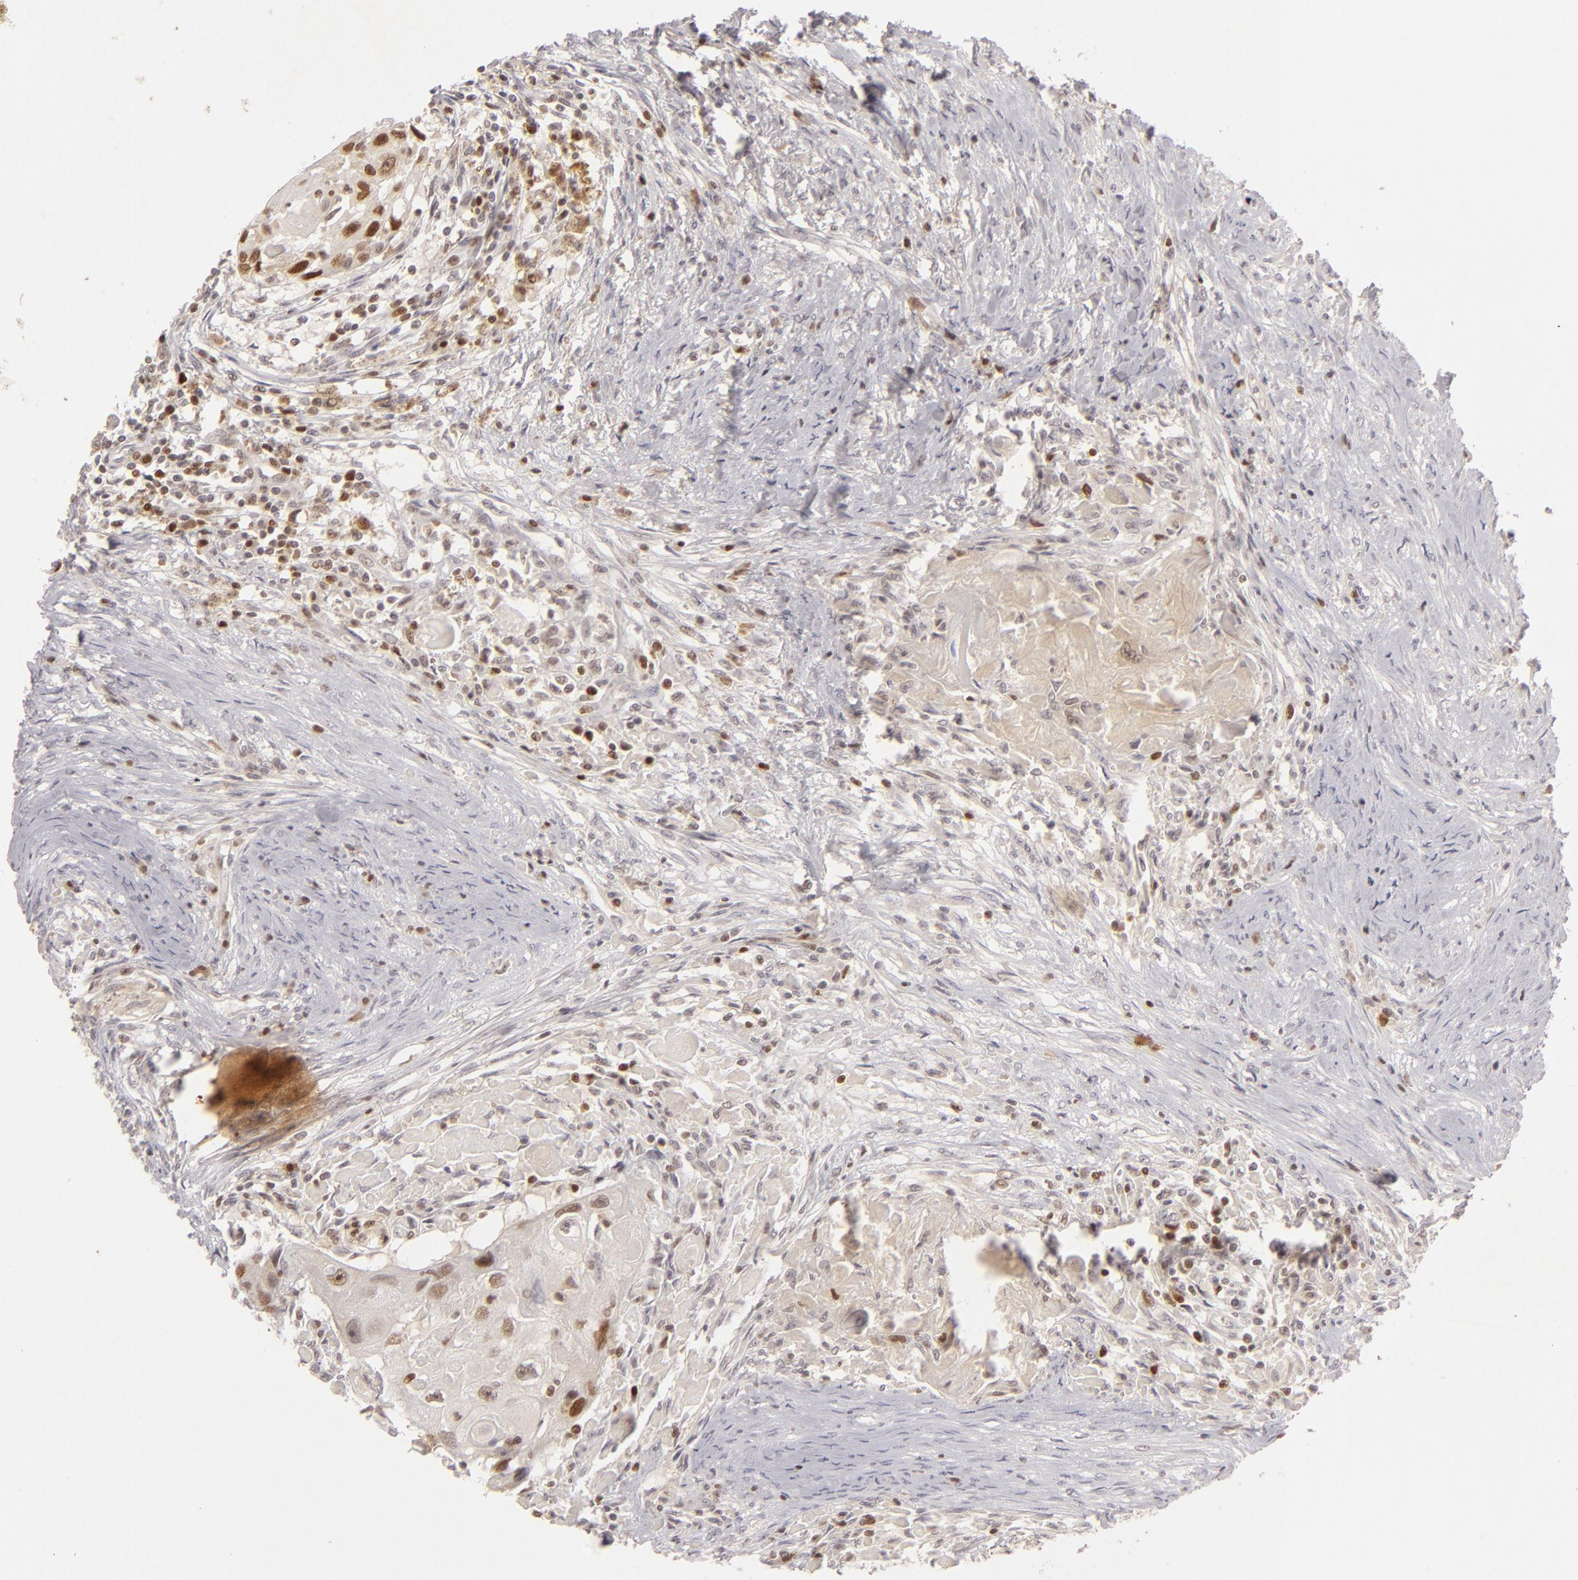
{"staining": {"intensity": "strong", "quantity": ">75%", "location": "nuclear"}, "tissue": "head and neck cancer", "cell_type": "Tumor cells", "image_type": "cancer", "snomed": [{"axis": "morphology", "description": "Squamous cell carcinoma, NOS"}, {"axis": "topography", "description": "Head-Neck"}], "caption": "Head and neck cancer stained for a protein demonstrates strong nuclear positivity in tumor cells.", "gene": "FEN1", "patient": {"sex": "male", "age": 64}}